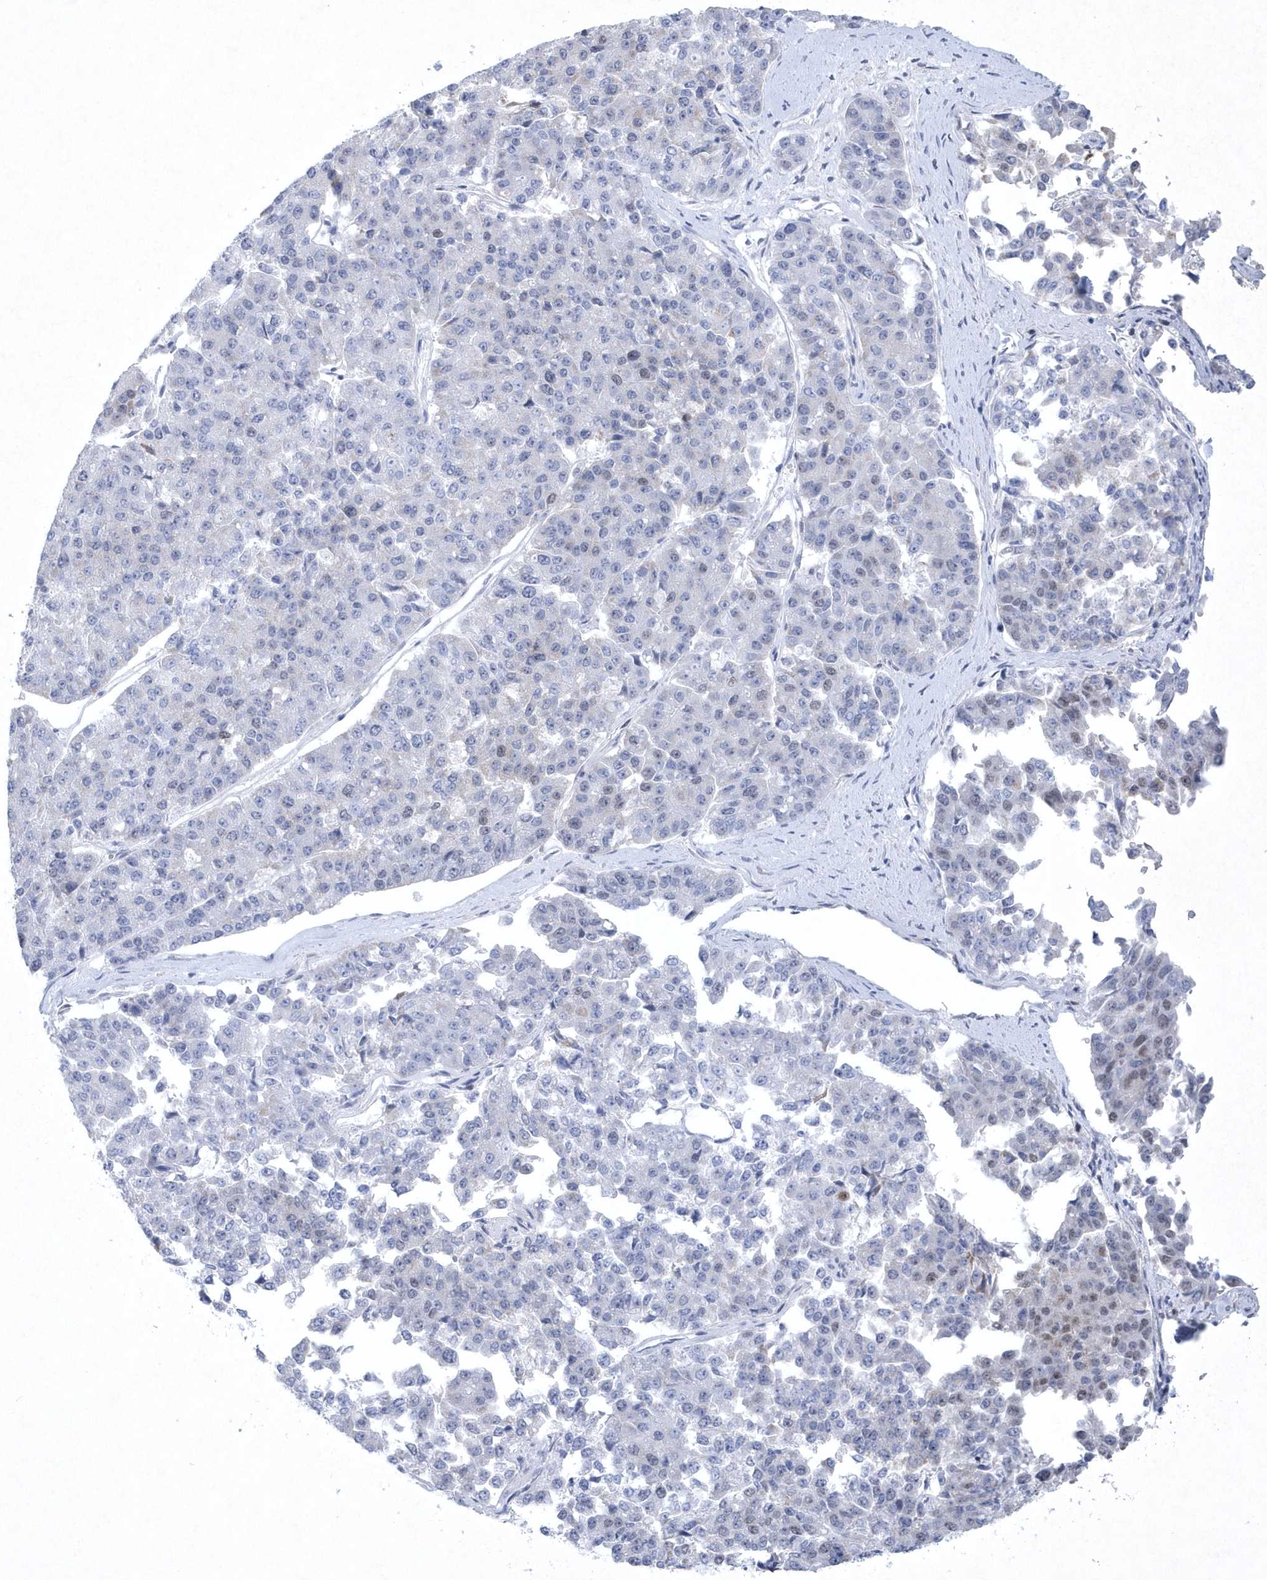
{"staining": {"intensity": "negative", "quantity": "none", "location": "none"}, "tissue": "pancreatic cancer", "cell_type": "Tumor cells", "image_type": "cancer", "snomed": [{"axis": "morphology", "description": "Adenocarcinoma, NOS"}, {"axis": "topography", "description": "Pancreas"}], "caption": "High magnification brightfield microscopy of pancreatic cancer (adenocarcinoma) stained with DAB (brown) and counterstained with hematoxylin (blue): tumor cells show no significant positivity.", "gene": "DCLRE1A", "patient": {"sex": "male", "age": 50}}